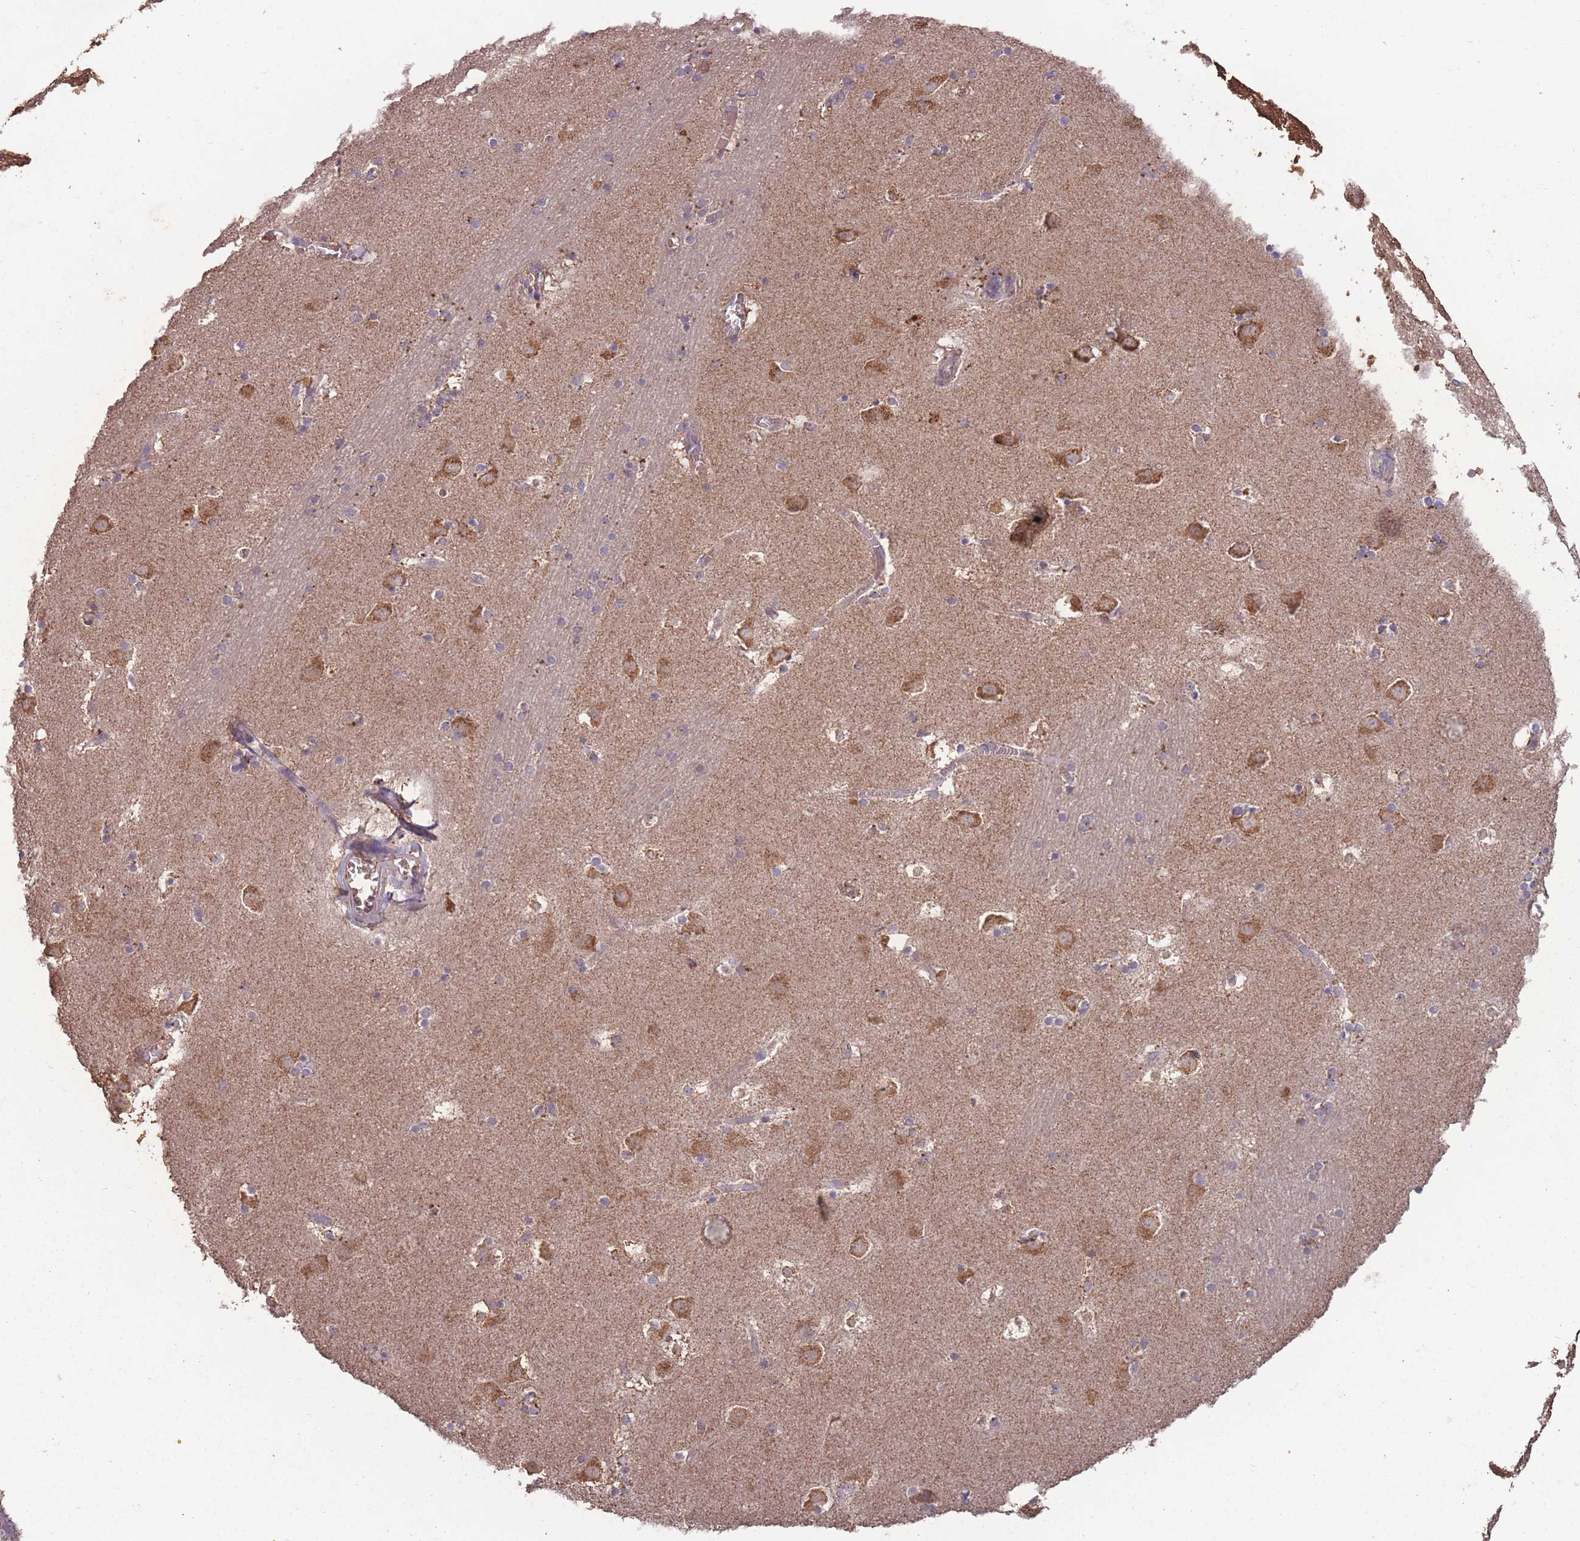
{"staining": {"intensity": "moderate", "quantity": "<25%", "location": "cytoplasmic/membranous"}, "tissue": "caudate", "cell_type": "Glial cells", "image_type": "normal", "snomed": [{"axis": "morphology", "description": "Normal tissue, NOS"}, {"axis": "topography", "description": "Lateral ventricle wall"}], "caption": "About <25% of glial cells in unremarkable caudate show moderate cytoplasmic/membranous protein staining as visualized by brown immunohistochemical staining.", "gene": "STIM2", "patient": {"sex": "male", "age": 45}}